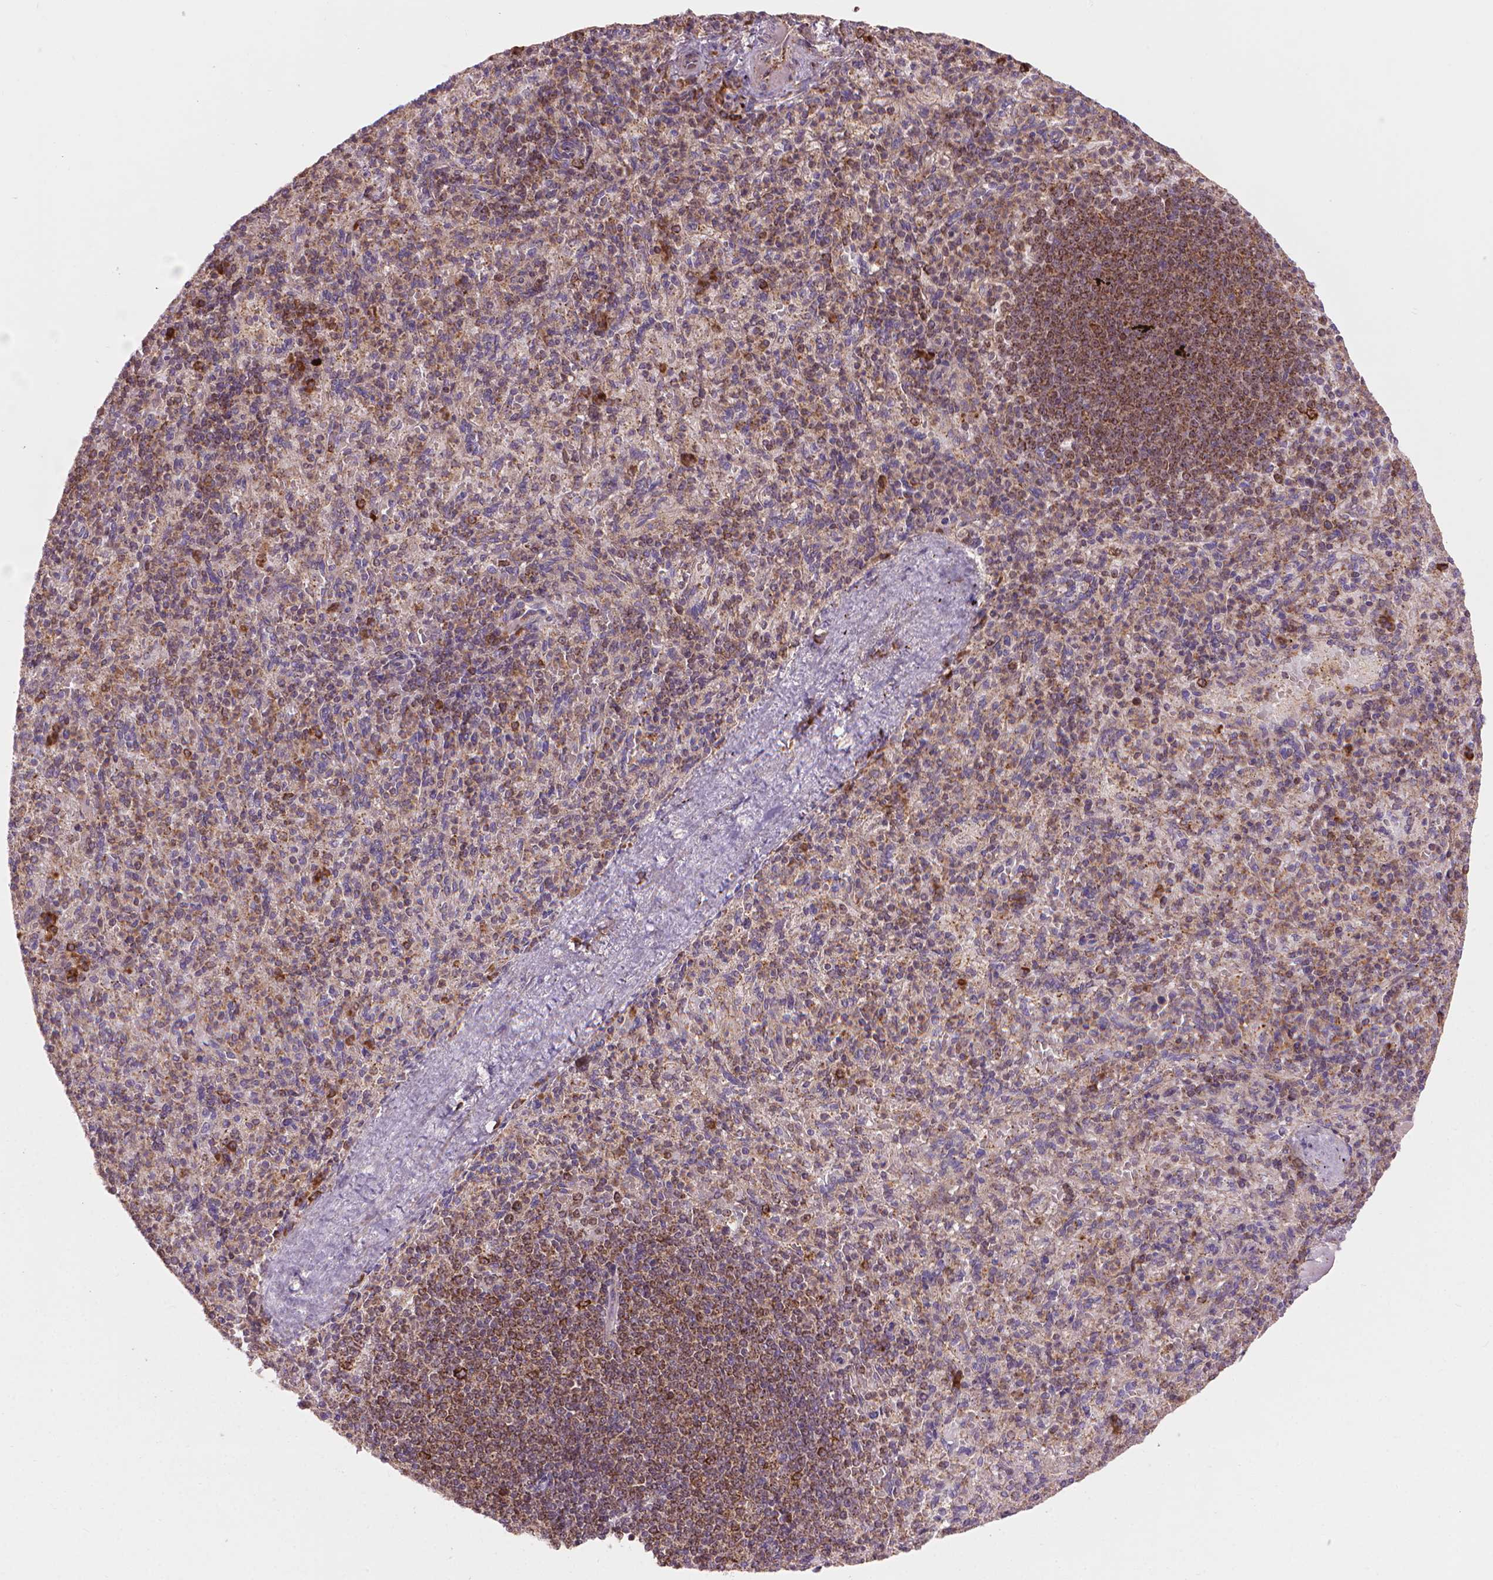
{"staining": {"intensity": "moderate", "quantity": ">75%", "location": "cytoplasmic/membranous"}, "tissue": "spleen", "cell_type": "Cells in red pulp", "image_type": "normal", "snomed": [{"axis": "morphology", "description": "Normal tissue, NOS"}, {"axis": "topography", "description": "Spleen"}], "caption": "Human spleen stained with a brown dye exhibits moderate cytoplasmic/membranous positive staining in about >75% of cells in red pulp.", "gene": "VARS2", "patient": {"sex": "female", "age": 74}}